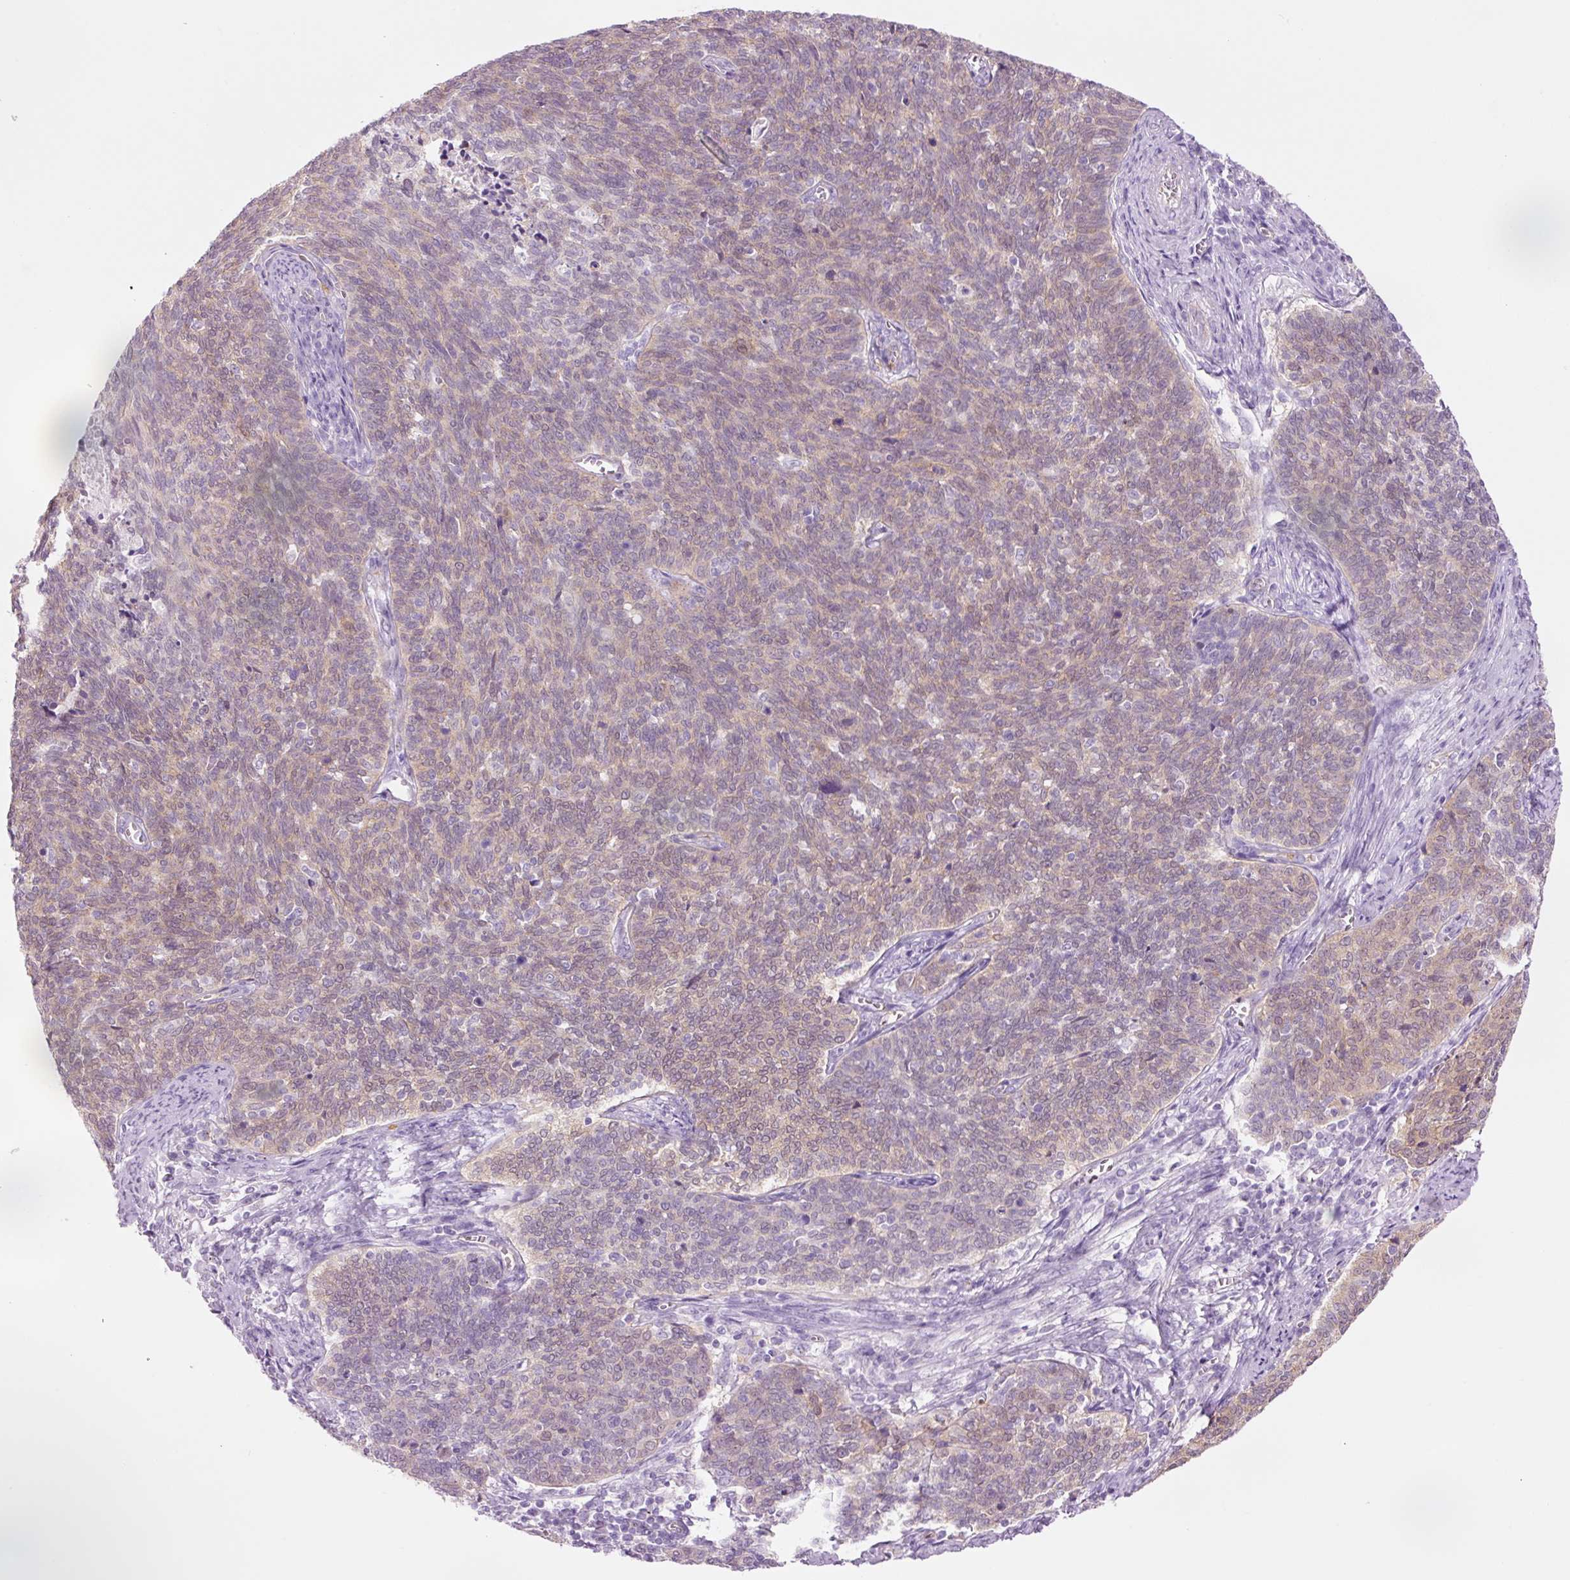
{"staining": {"intensity": "weak", "quantity": "25%-75%", "location": "cytoplasmic/membranous"}, "tissue": "cervical cancer", "cell_type": "Tumor cells", "image_type": "cancer", "snomed": [{"axis": "morphology", "description": "Squamous cell carcinoma, NOS"}, {"axis": "topography", "description": "Cervix"}], "caption": "Human cervical cancer (squamous cell carcinoma) stained with a brown dye displays weak cytoplasmic/membranous positive expression in approximately 25%-75% of tumor cells.", "gene": "HSPA4L", "patient": {"sex": "female", "age": 39}}